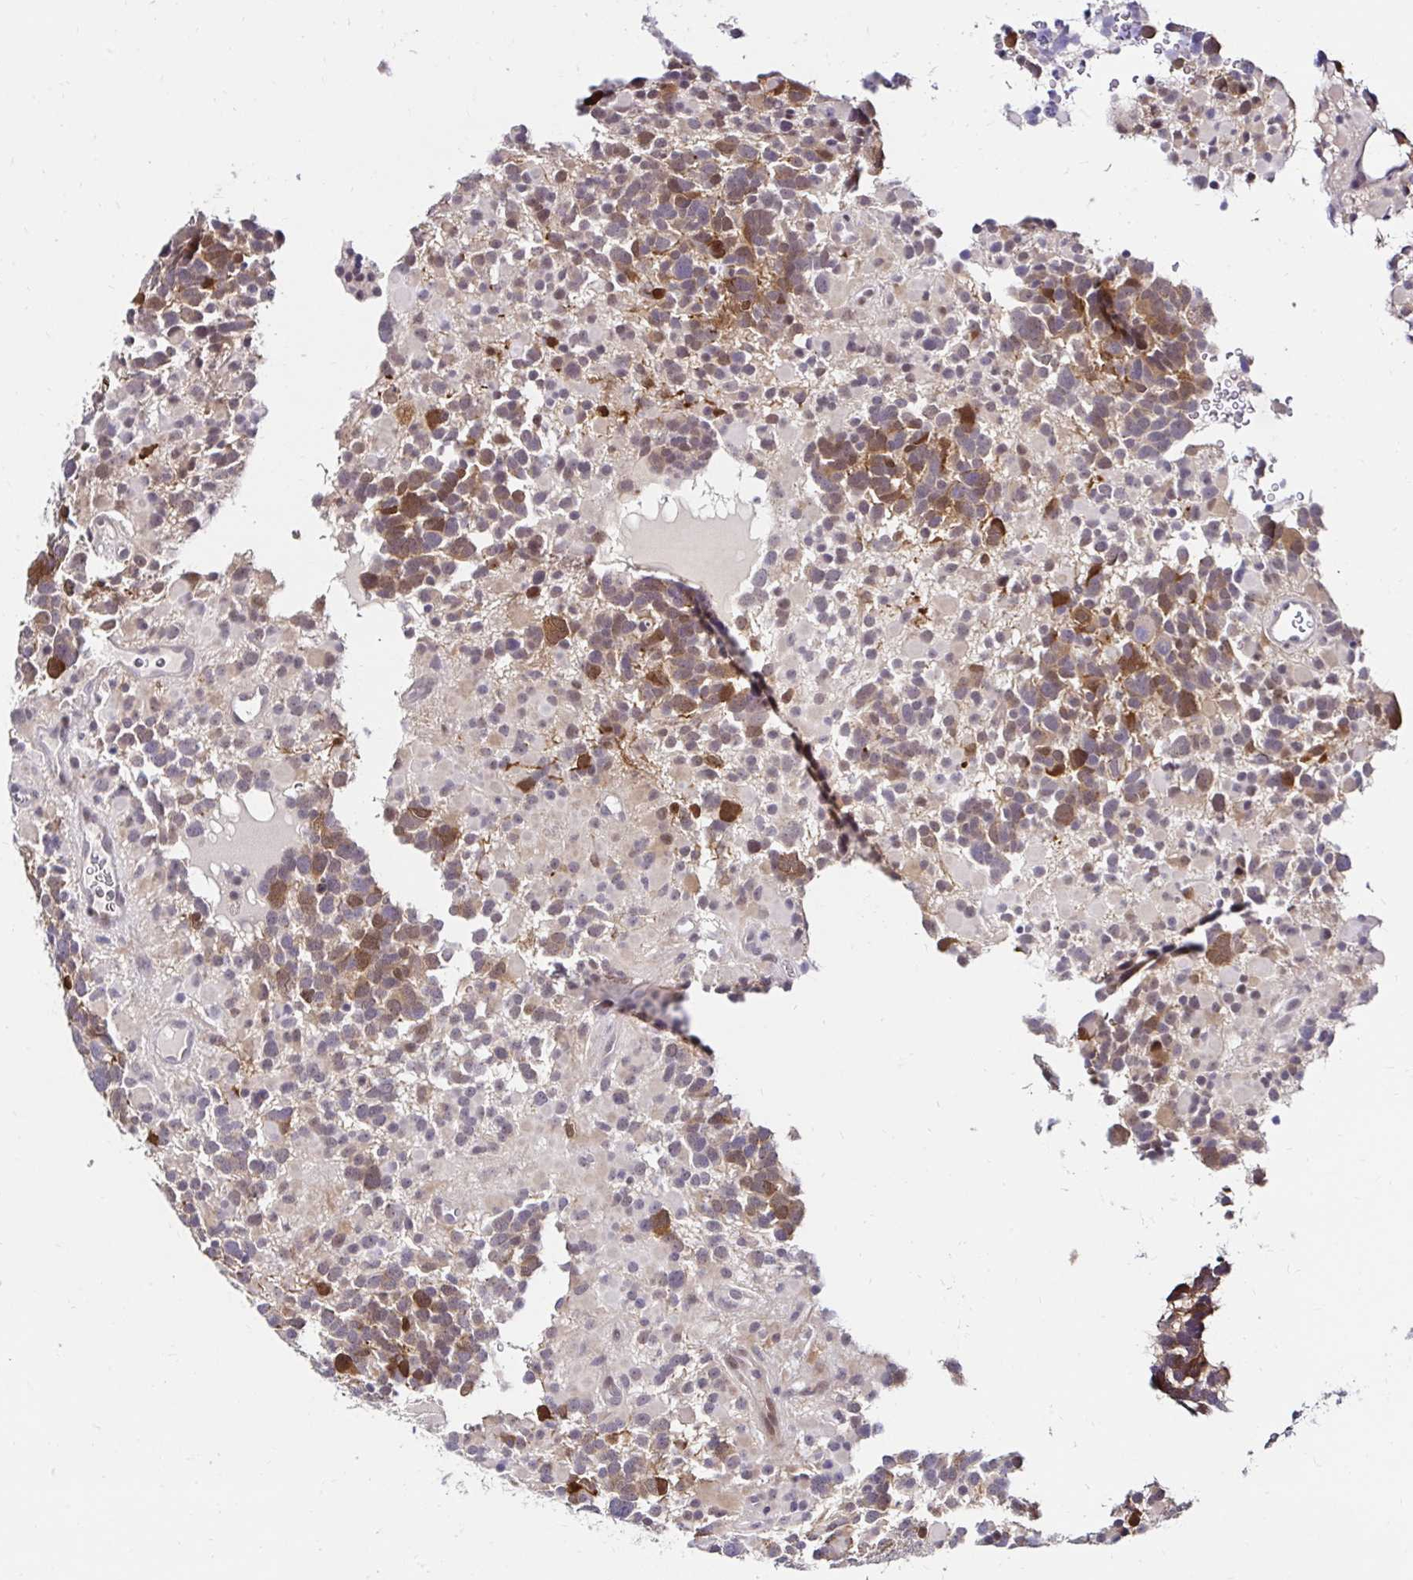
{"staining": {"intensity": "moderate", "quantity": ">75%", "location": "cytoplasmic/membranous"}, "tissue": "glioma", "cell_type": "Tumor cells", "image_type": "cancer", "snomed": [{"axis": "morphology", "description": "Glioma, malignant, High grade"}, {"axis": "topography", "description": "Brain"}], "caption": "Malignant glioma (high-grade) stained for a protein shows moderate cytoplasmic/membranous positivity in tumor cells. The protein is shown in brown color, while the nuclei are stained blue.", "gene": "GUCY1A1", "patient": {"sex": "female", "age": 40}}